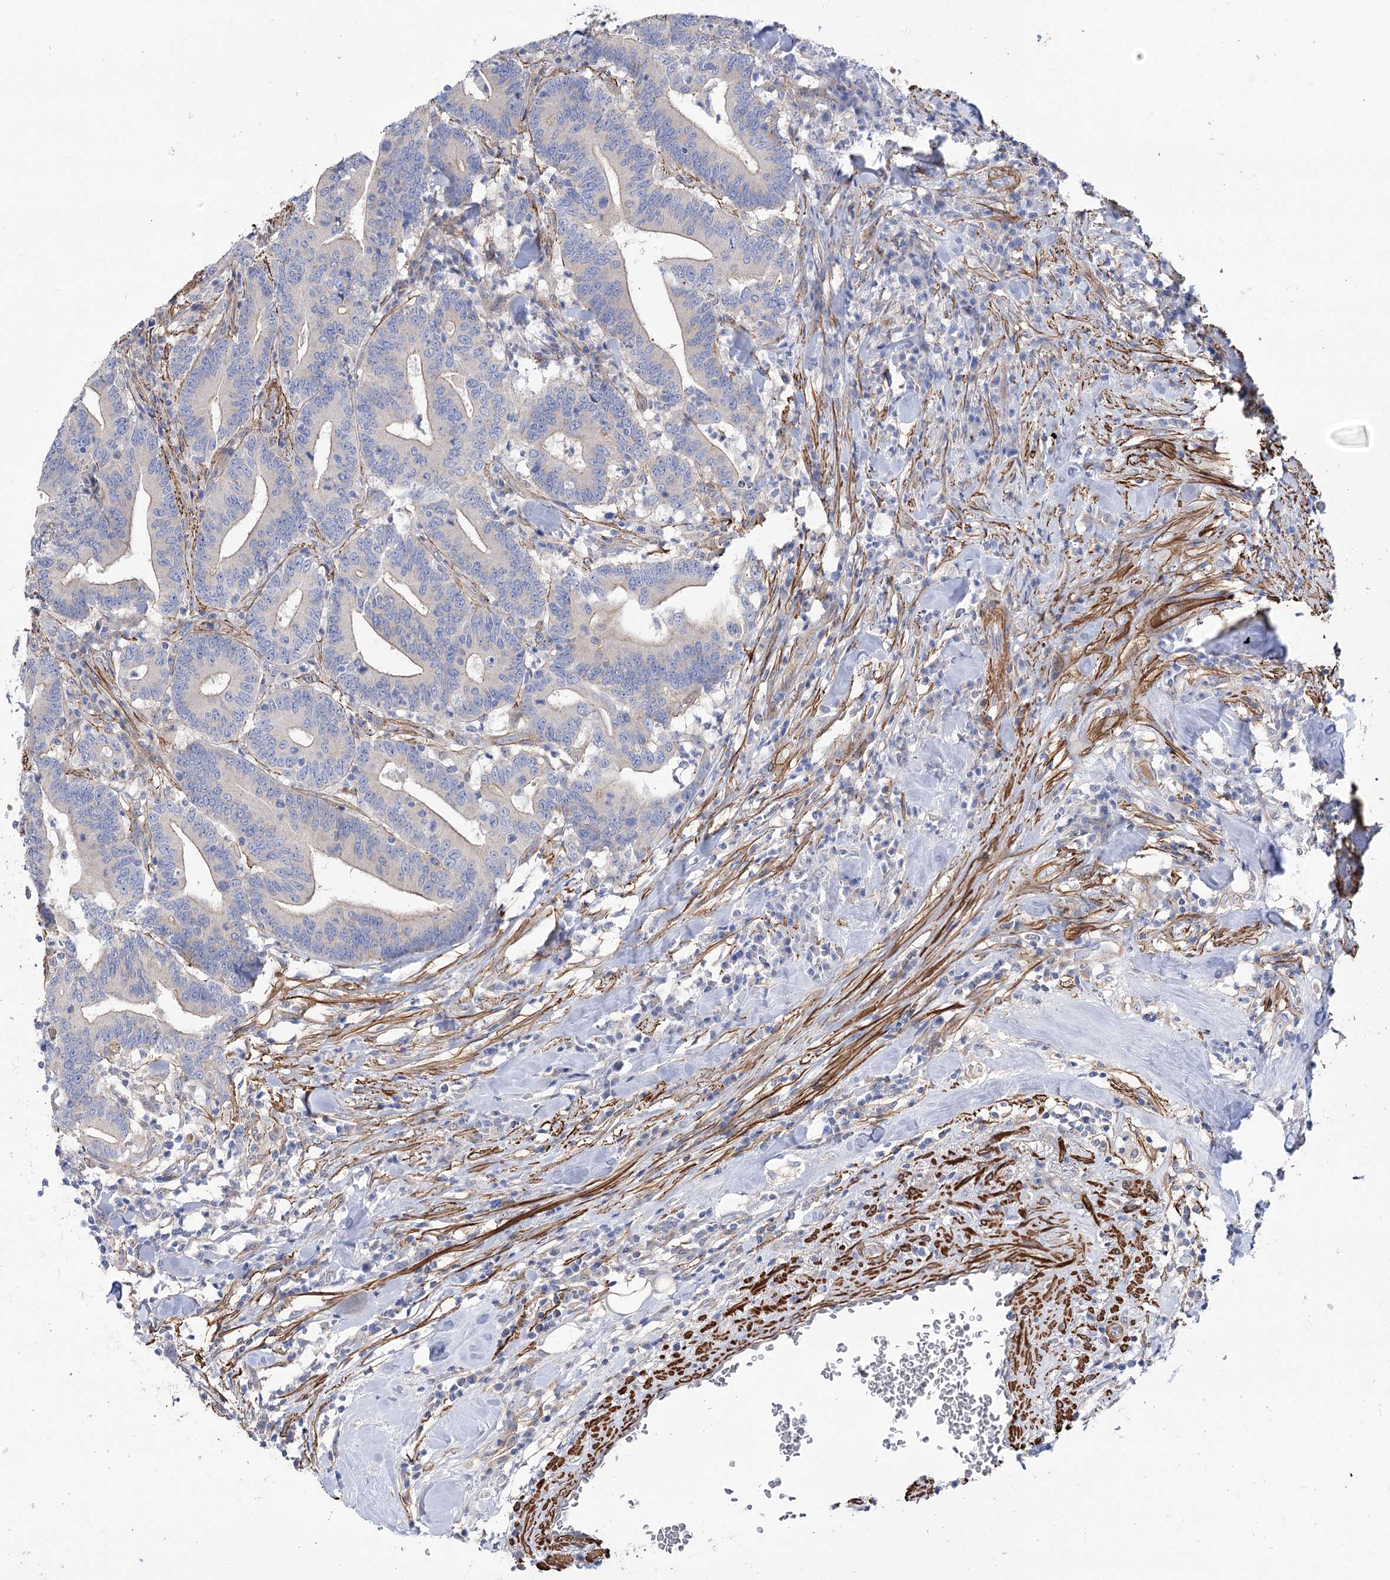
{"staining": {"intensity": "negative", "quantity": "none", "location": "none"}, "tissue": "colorectal cancer", "cell_type": "Tumor cells", "image_type": "cancer", "snomed": [{"axis": "morphology", "description": "Adenocarcinoma, NOS"}, {"axis": "topography", "description": "Colon"}], "caption": "High magnification brightfield microscopy of colorectal adenocarcinoma stained with DAB (brown) and counterstained with hematoxylin (blue): tumor cells show no significant positivity.", "gene": "WASHC3", "patient": {"sex": "female", "age": 66}}